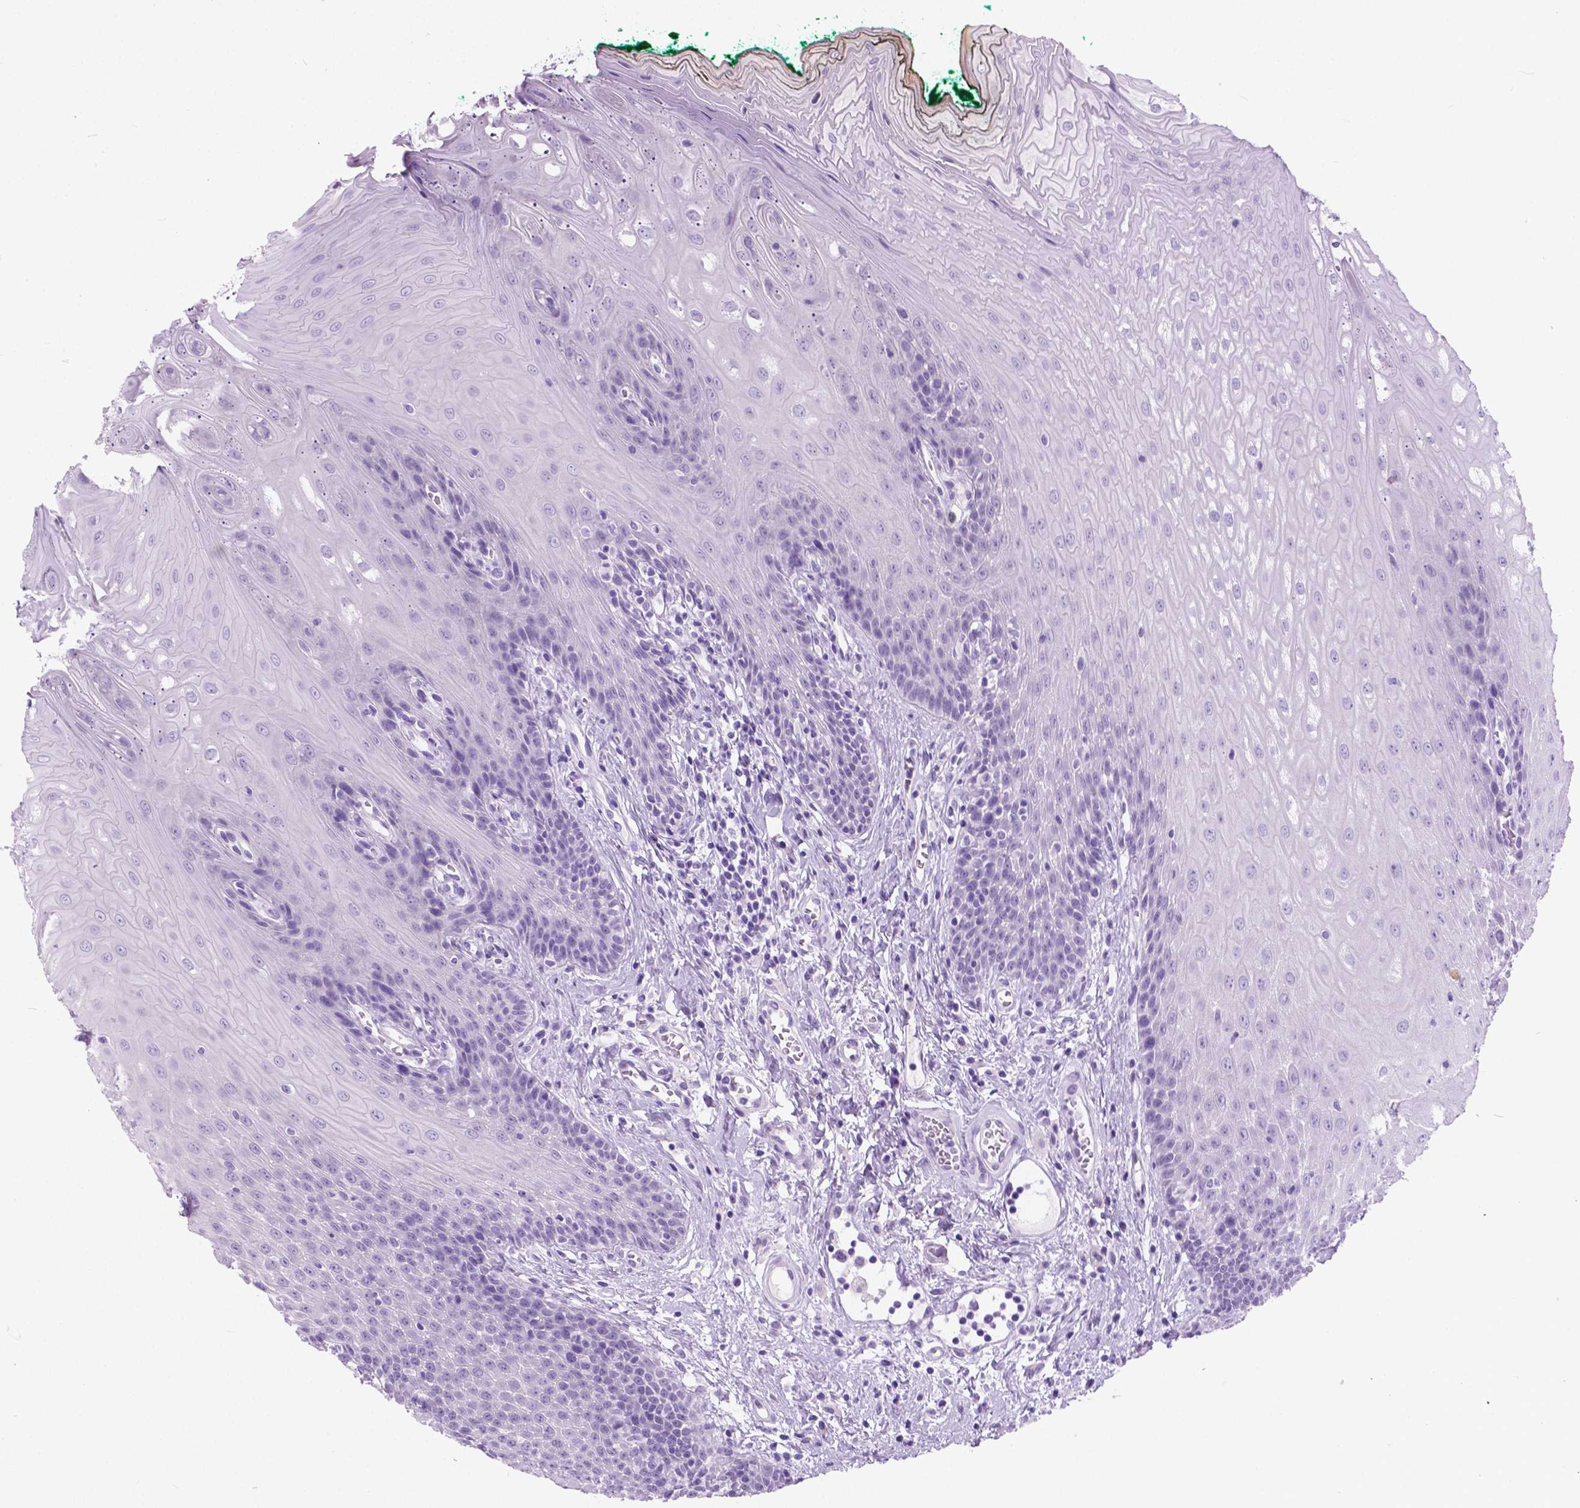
{"staining": {"intensity": "negative", "quantity": "none", "location": "none"}, "tissue": "oral mucosa", "cell_type": "Squamous epithelial cells", "image_type": "normal", "snomed": [{"axis": "morphology", "description": "Normal tissue, NOS"}, {"axis": "topography", "description": "Oral tissue"}], "caption": "The immunohistochemistry photomicrograph has no significant expression in squamous epithelial cells of oral mucosa.", "gene": "ARMS2", "patient": {"sex": "female", "age": 68}}